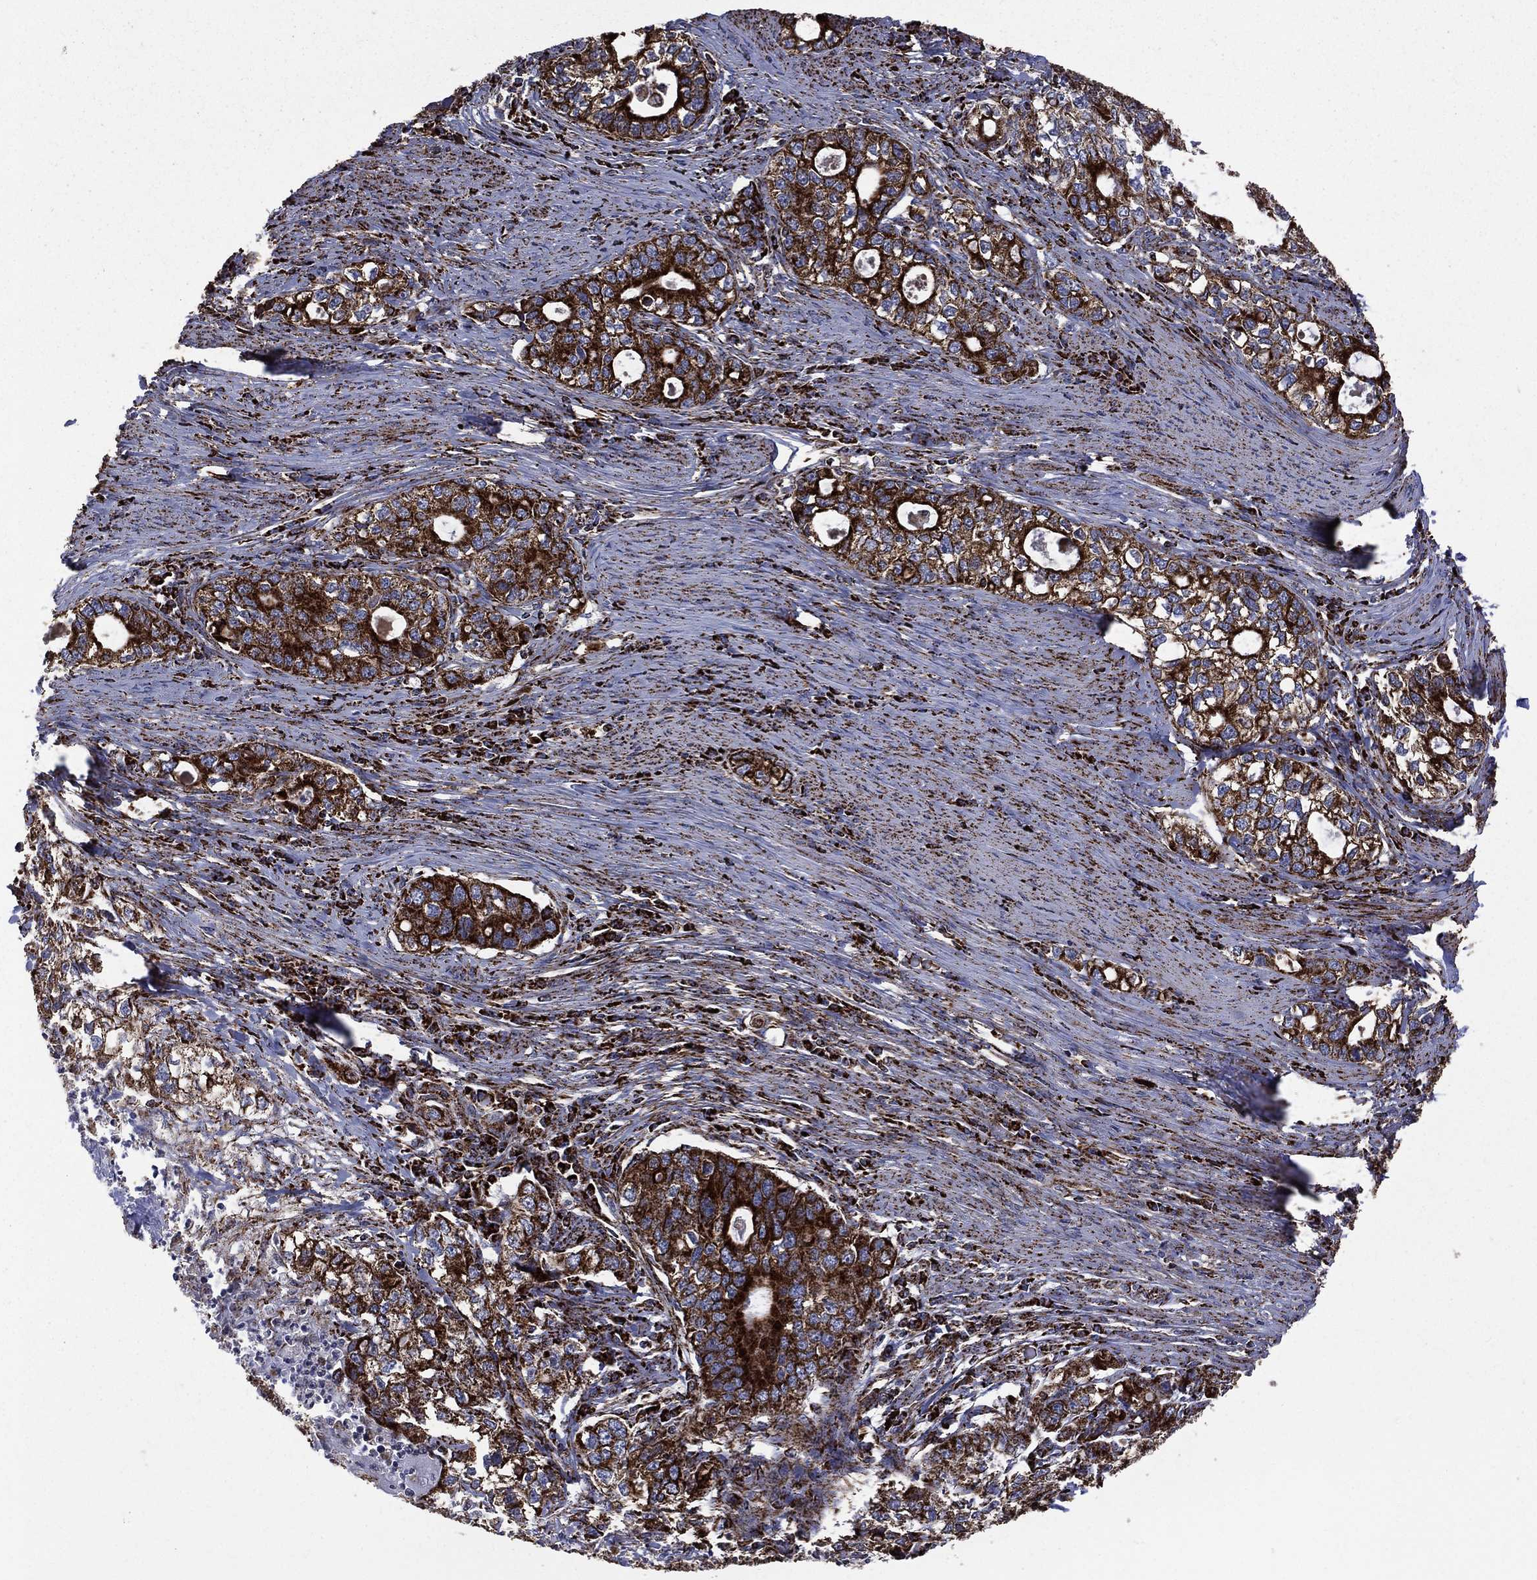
{"staining": {"intensity": "strong", "quantity": ">75%", "location": "cytoplasmic/membranous"}, "tissue": "stomach cancer", "cell_type": "Tumor cells", "image_type": "cancer", "snomed": [{"axis": "morphology", "description": "Adenocarcinoma, NOS"}, {"axis": "topography", "description": "Stomach, lower"}], "caption": "This is an image of IHC staining of adenocarcinoma (stomach), which shows strong expression in the cytoplasmic/membranous of tumor cells.", "gene": "GOT2", "patient": {"sex": "female", "age": 72}}